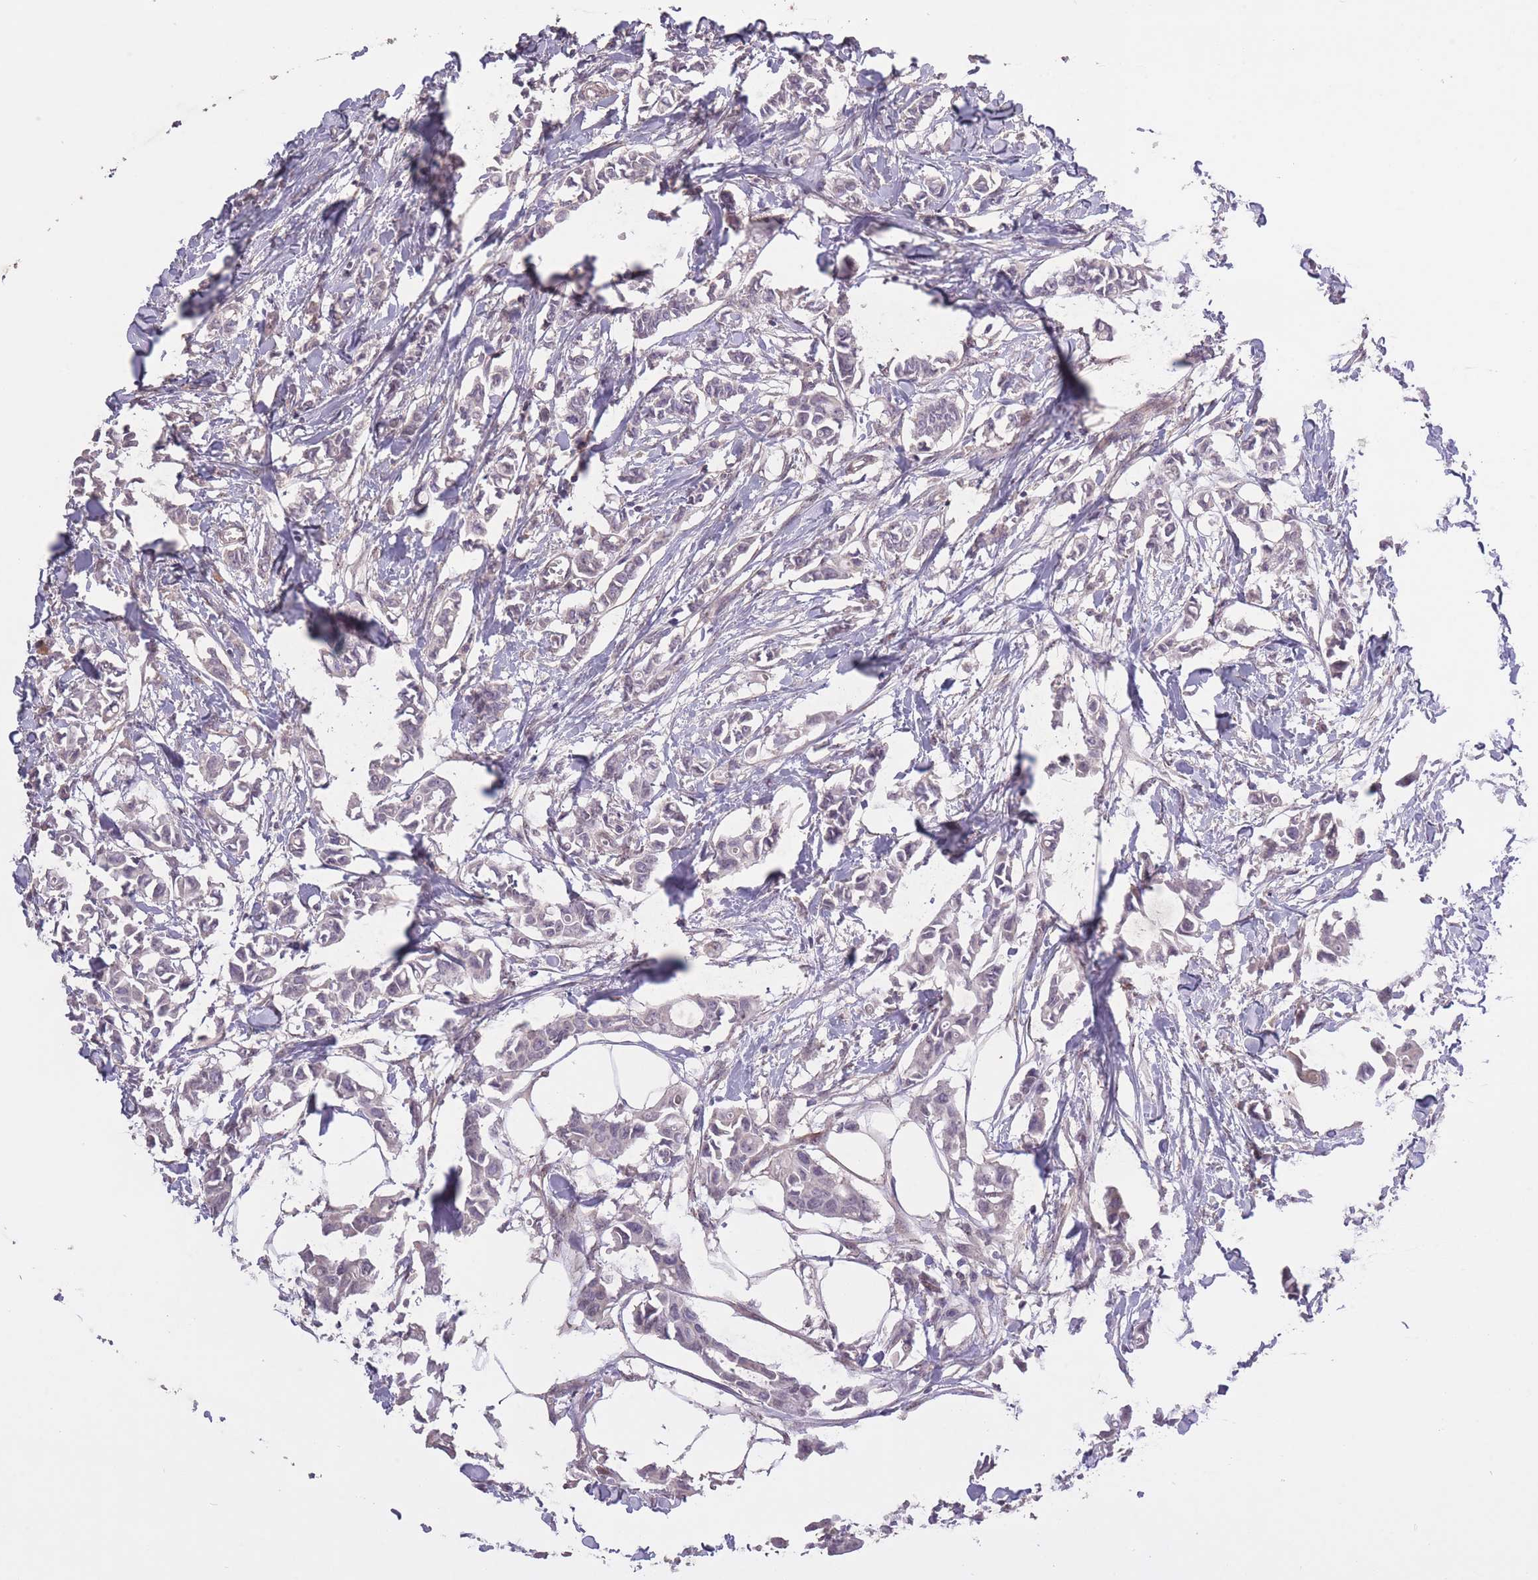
{"staining": {"intensity": "negative", "quantity": "none", "location": "none"}, "tissue": "breast cancer", "cell_type": "Tumor cells", "image_type": "cancer", "snomed": [{"axis": "morphology", "description": "Duct carcinoma"}, {"axis": "topography", "description": "Breast"}], "caption": "Tumor cells are negative for brown protein staining in breast cancer.", "gene": "CBX6", "patient": {"sex": "female", "age": 41}}